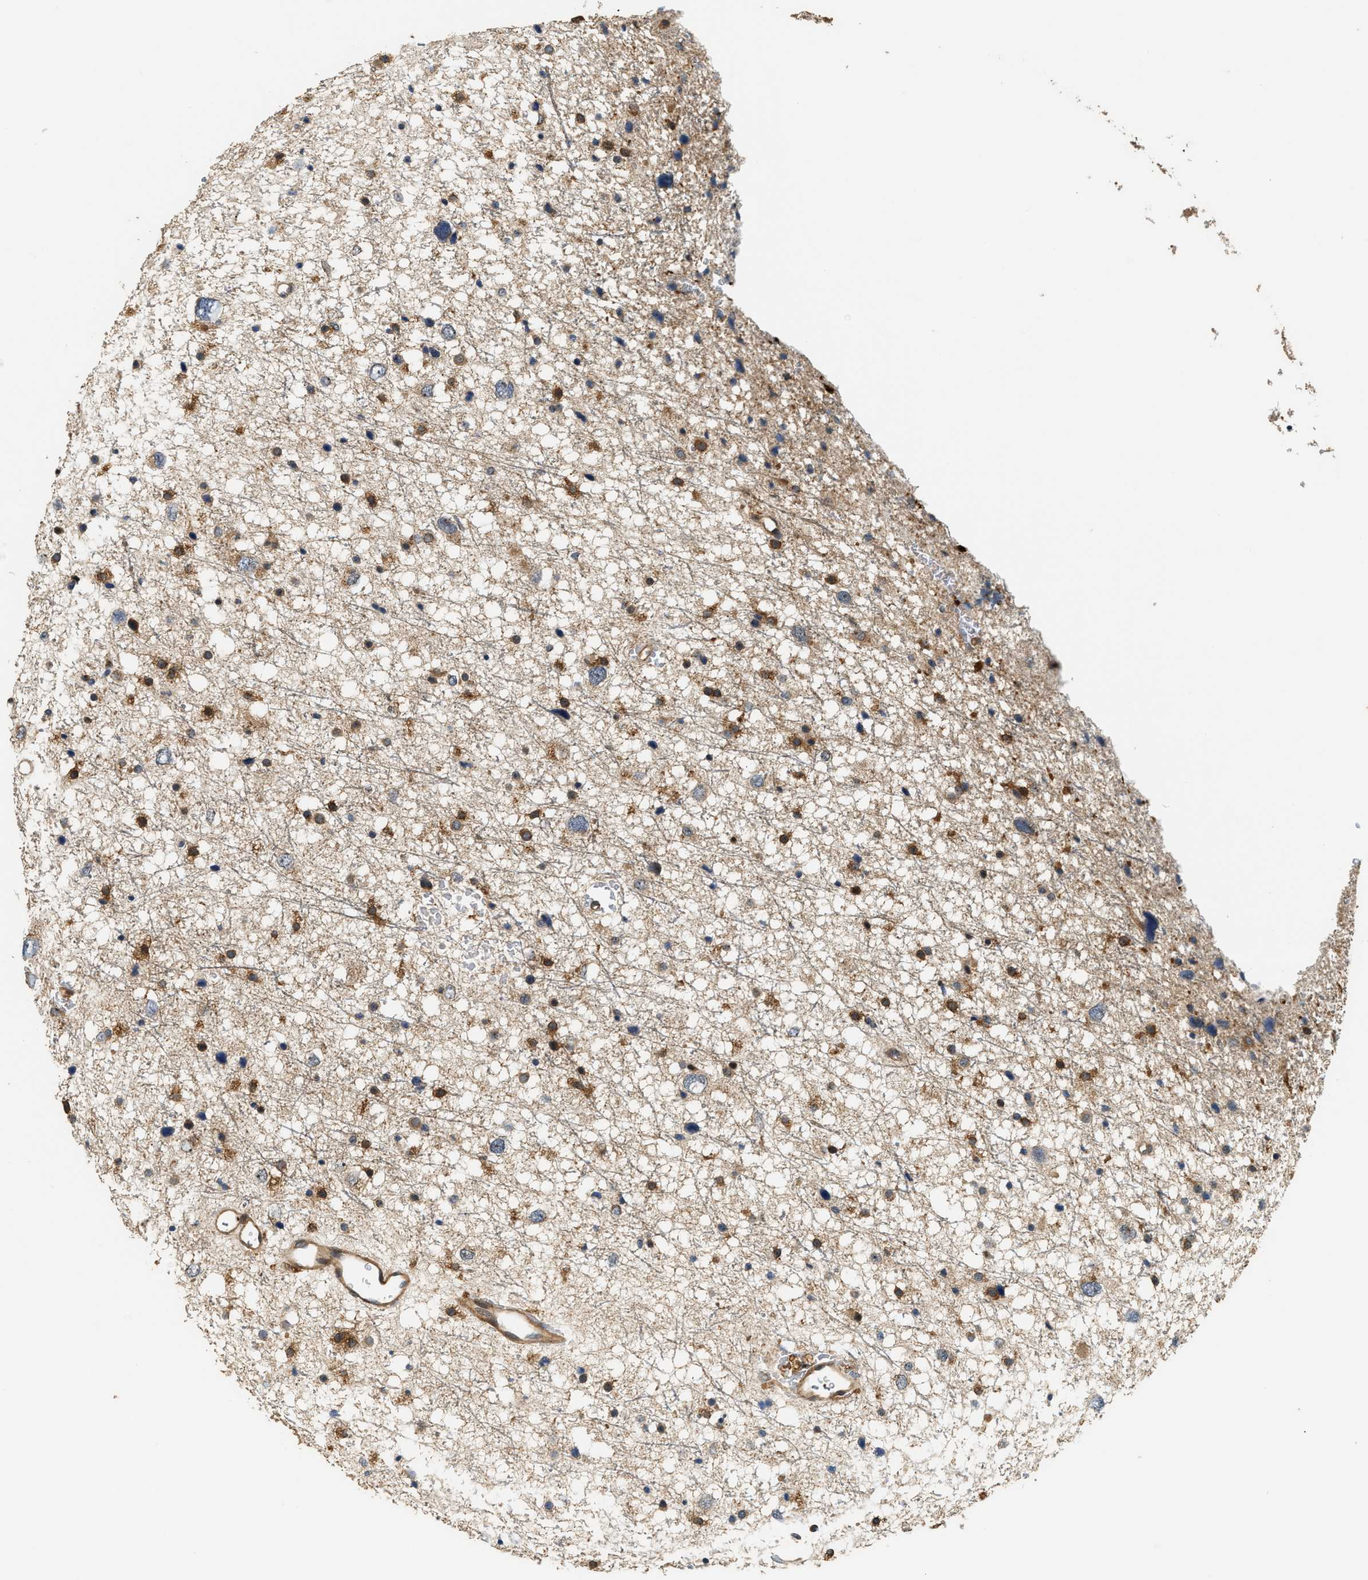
{"staining": {"intensity": "weak", "quantity": ">75%", "location": "cytoplasmic/membranous"}, "tissue": "glioma", "cell_type": "Tumor cells", "image_type": "cancer", "snomed": [{"axis": "morphology", "description": "Glioma, malignant, Low grade"}, {"axis": "topography", "description": "Brain"}], "caption": "This image reveals malignant low-grade glioma stained with immunohistochemistry (IHC) to label a protein in brown. The cytoplasmic/membranous of tumor cells show weak positivity for the protein. Nuclei are counter-stained blue.", "gene": "SNX5", "patient": {"sex": "female", "age": 37}}